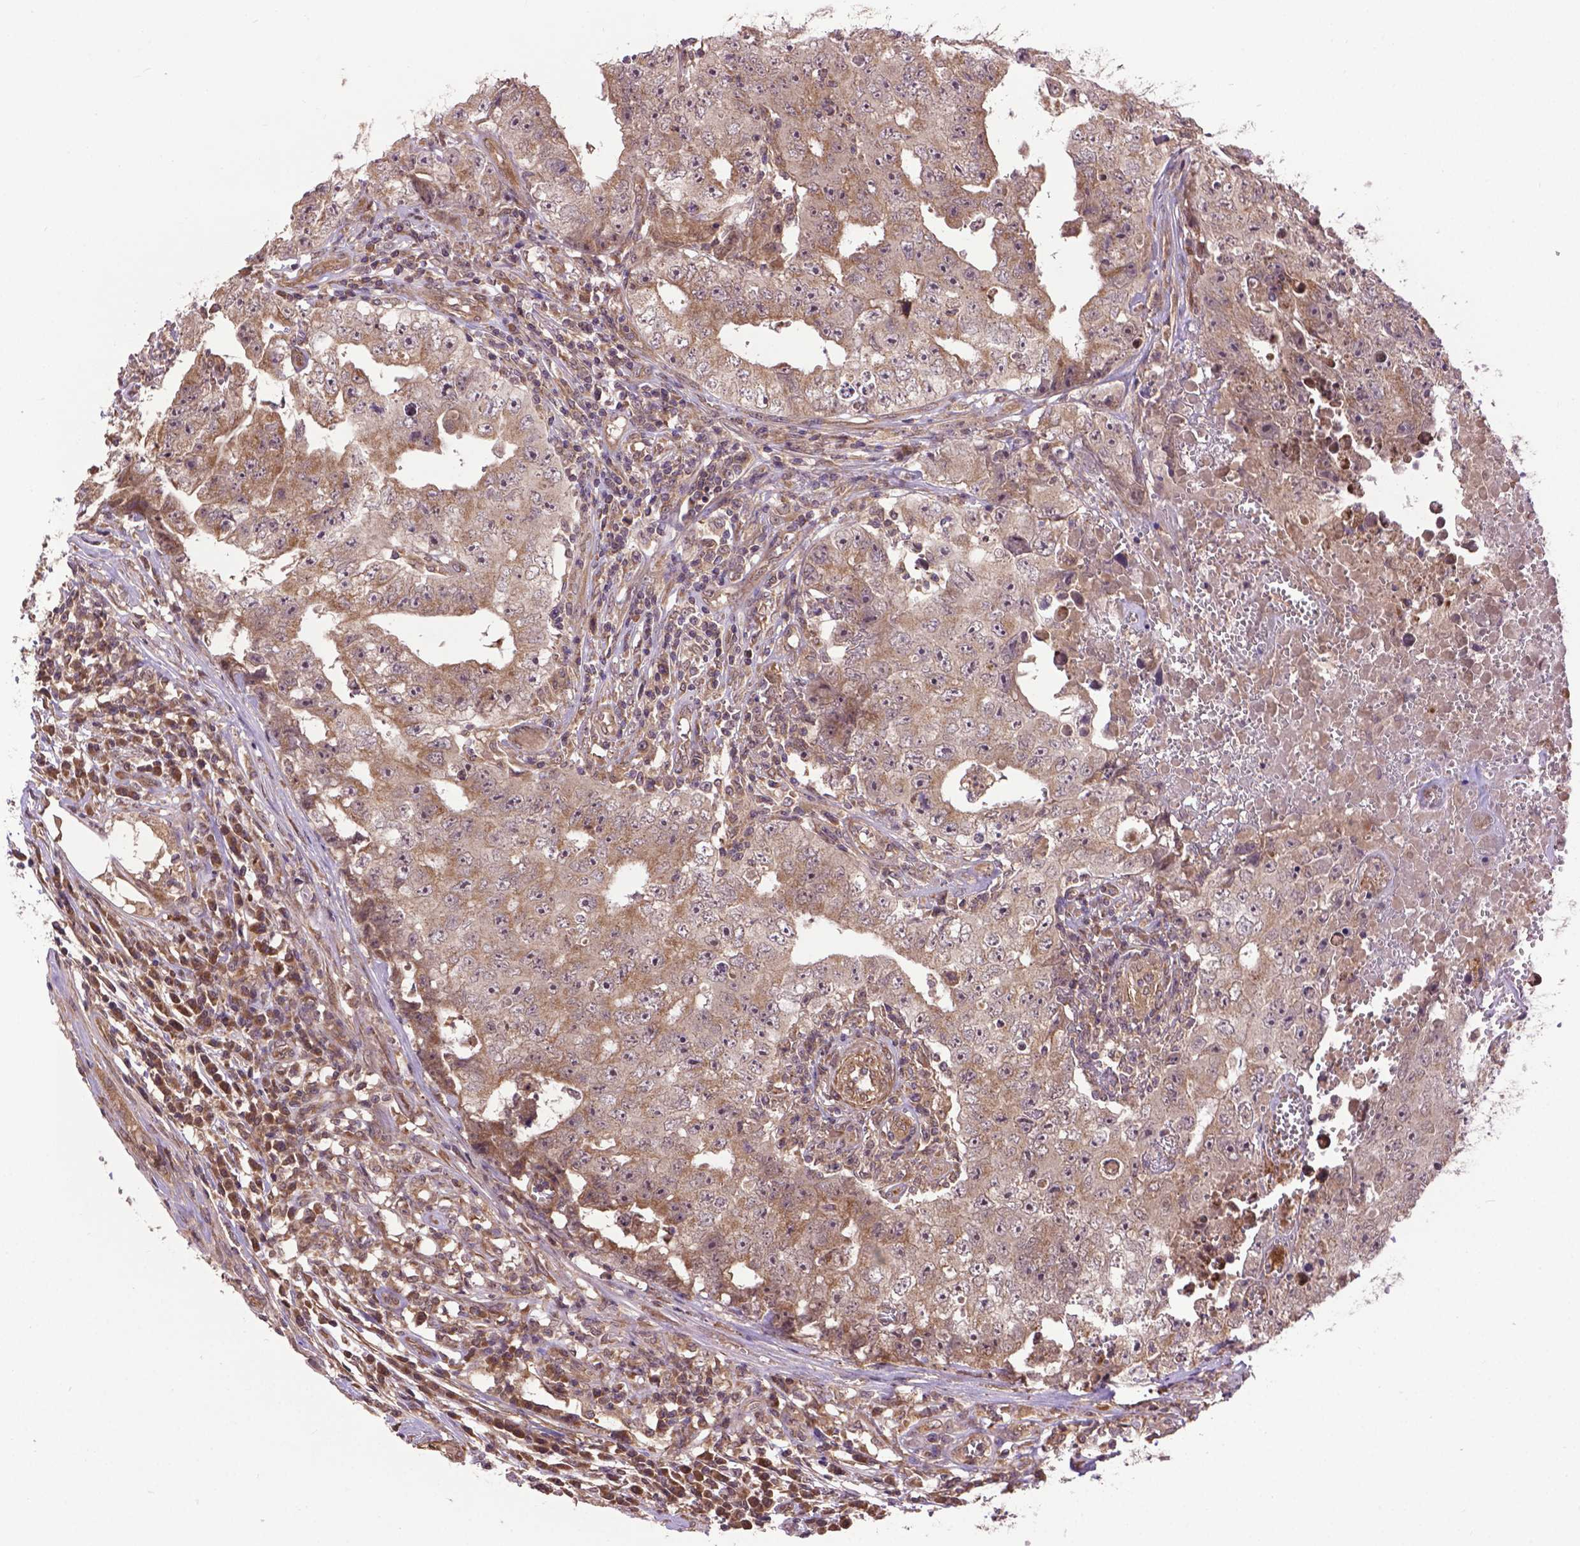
{"staining": {"intensity": "weak", "quantity": ">75%", "location": "cytoplasmic/membranous"}, "tissue": "testis cancer", "cell_type": "Tumor cells", "image_type": "cancer", "snomed": [{"axis": "morphology", "description": "Carcinoma, Embryonal, NOS"}, {"axis": "topography", "description": "Testis"}], "caption": "Protein staining exhibits weak cytoplasmic/membranous staining in approximately >75% of tumor cells in embryonal carcinoma (testis). (Brightfield microscopy of DAB IHC at high magnification).", "gene": "ZNF616", "patient": {"sex": "male", "age": 36}}